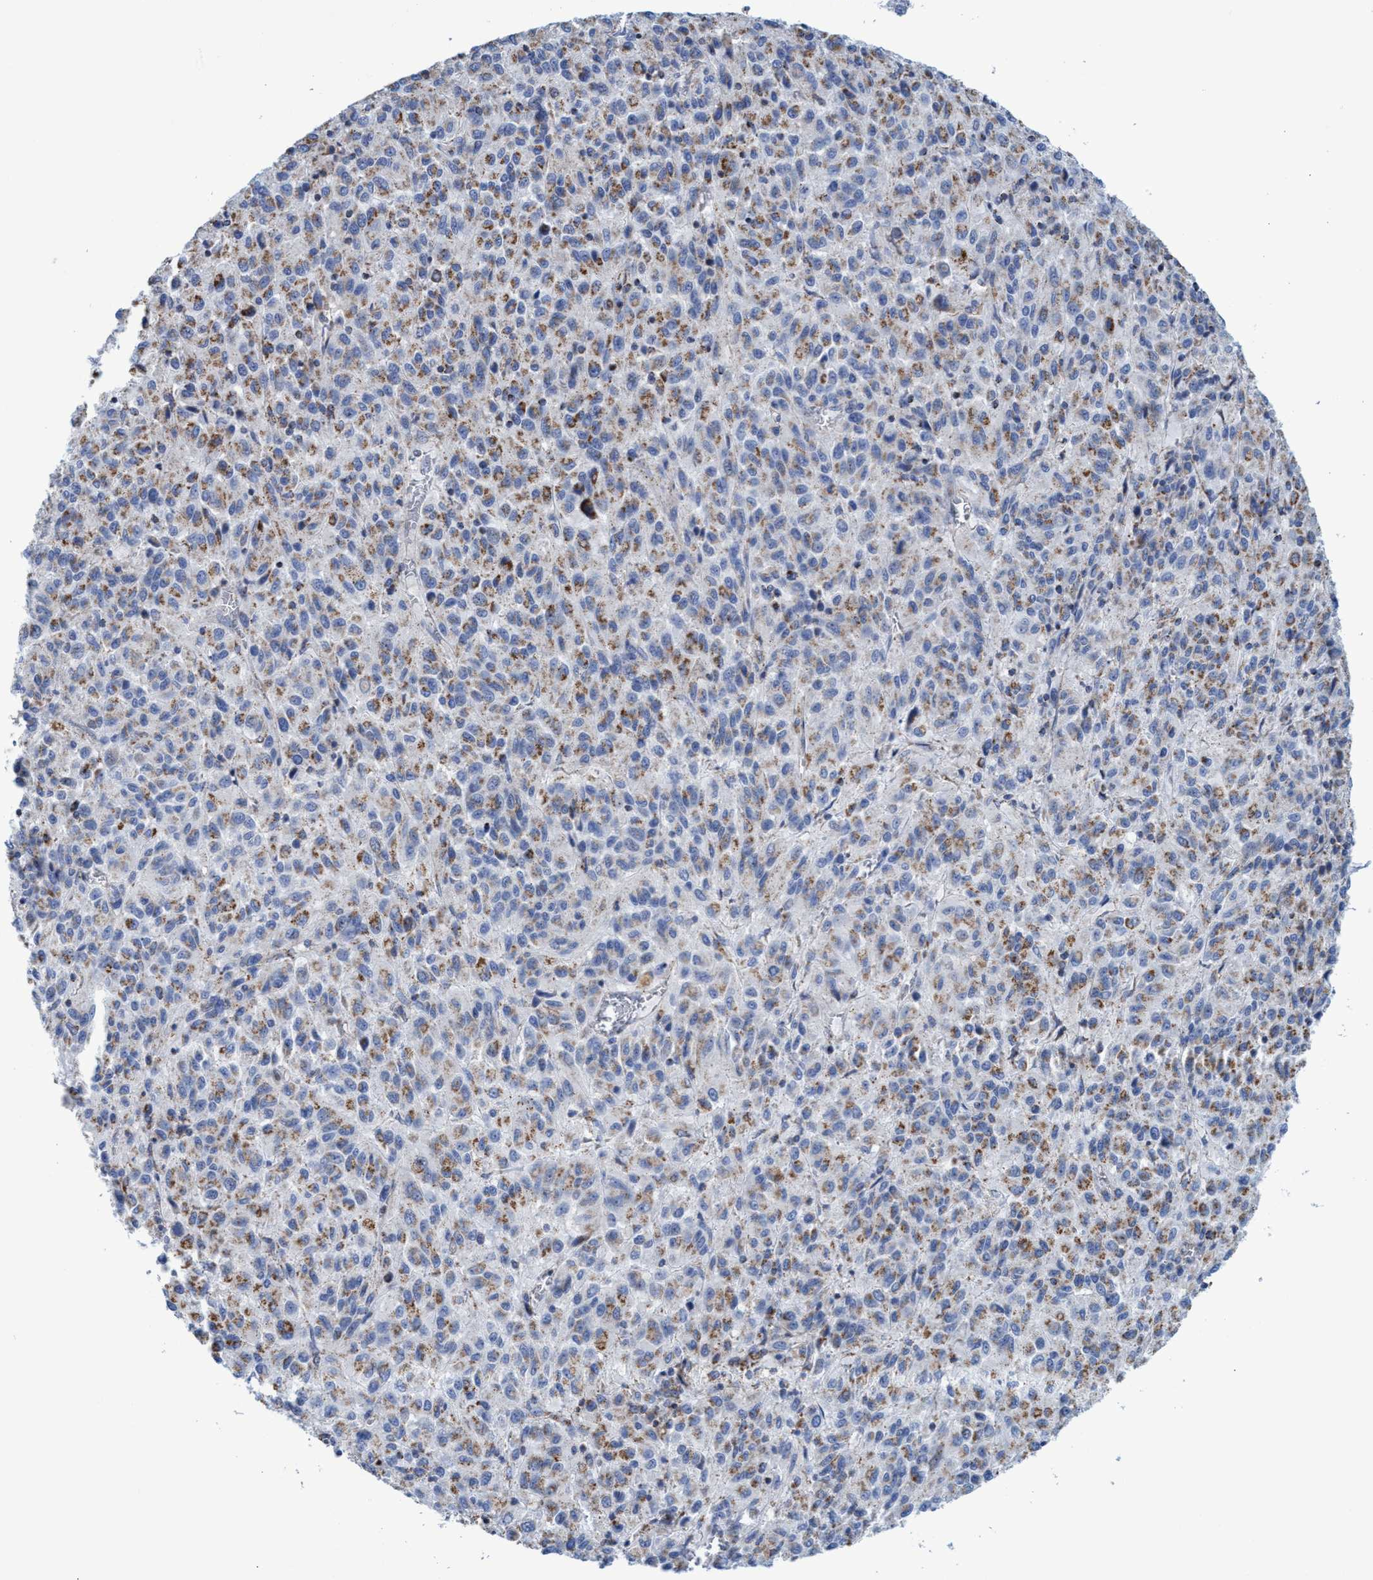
{"staining": {"intensity": "moderate", "quantity": "25%-75%", "location": "cytoplasmic/membranous"}, "tissue": "melanoma", "cell_type": "Tumor cells", "image_type": "cancer", "snomed": [{"axis": "morphology", "description": "Malignant melanoma, Metastatic site"}, {"axis": "topography", "description": "Lung"}], "caption": "Moderate cytoplasmic/membranous protein staining is seen in about 25%-75% of tumor cells in malignant melanoma (metastatic site).", "gene": "ZNF750", "patient": {"sex": "male", "age": 64}}